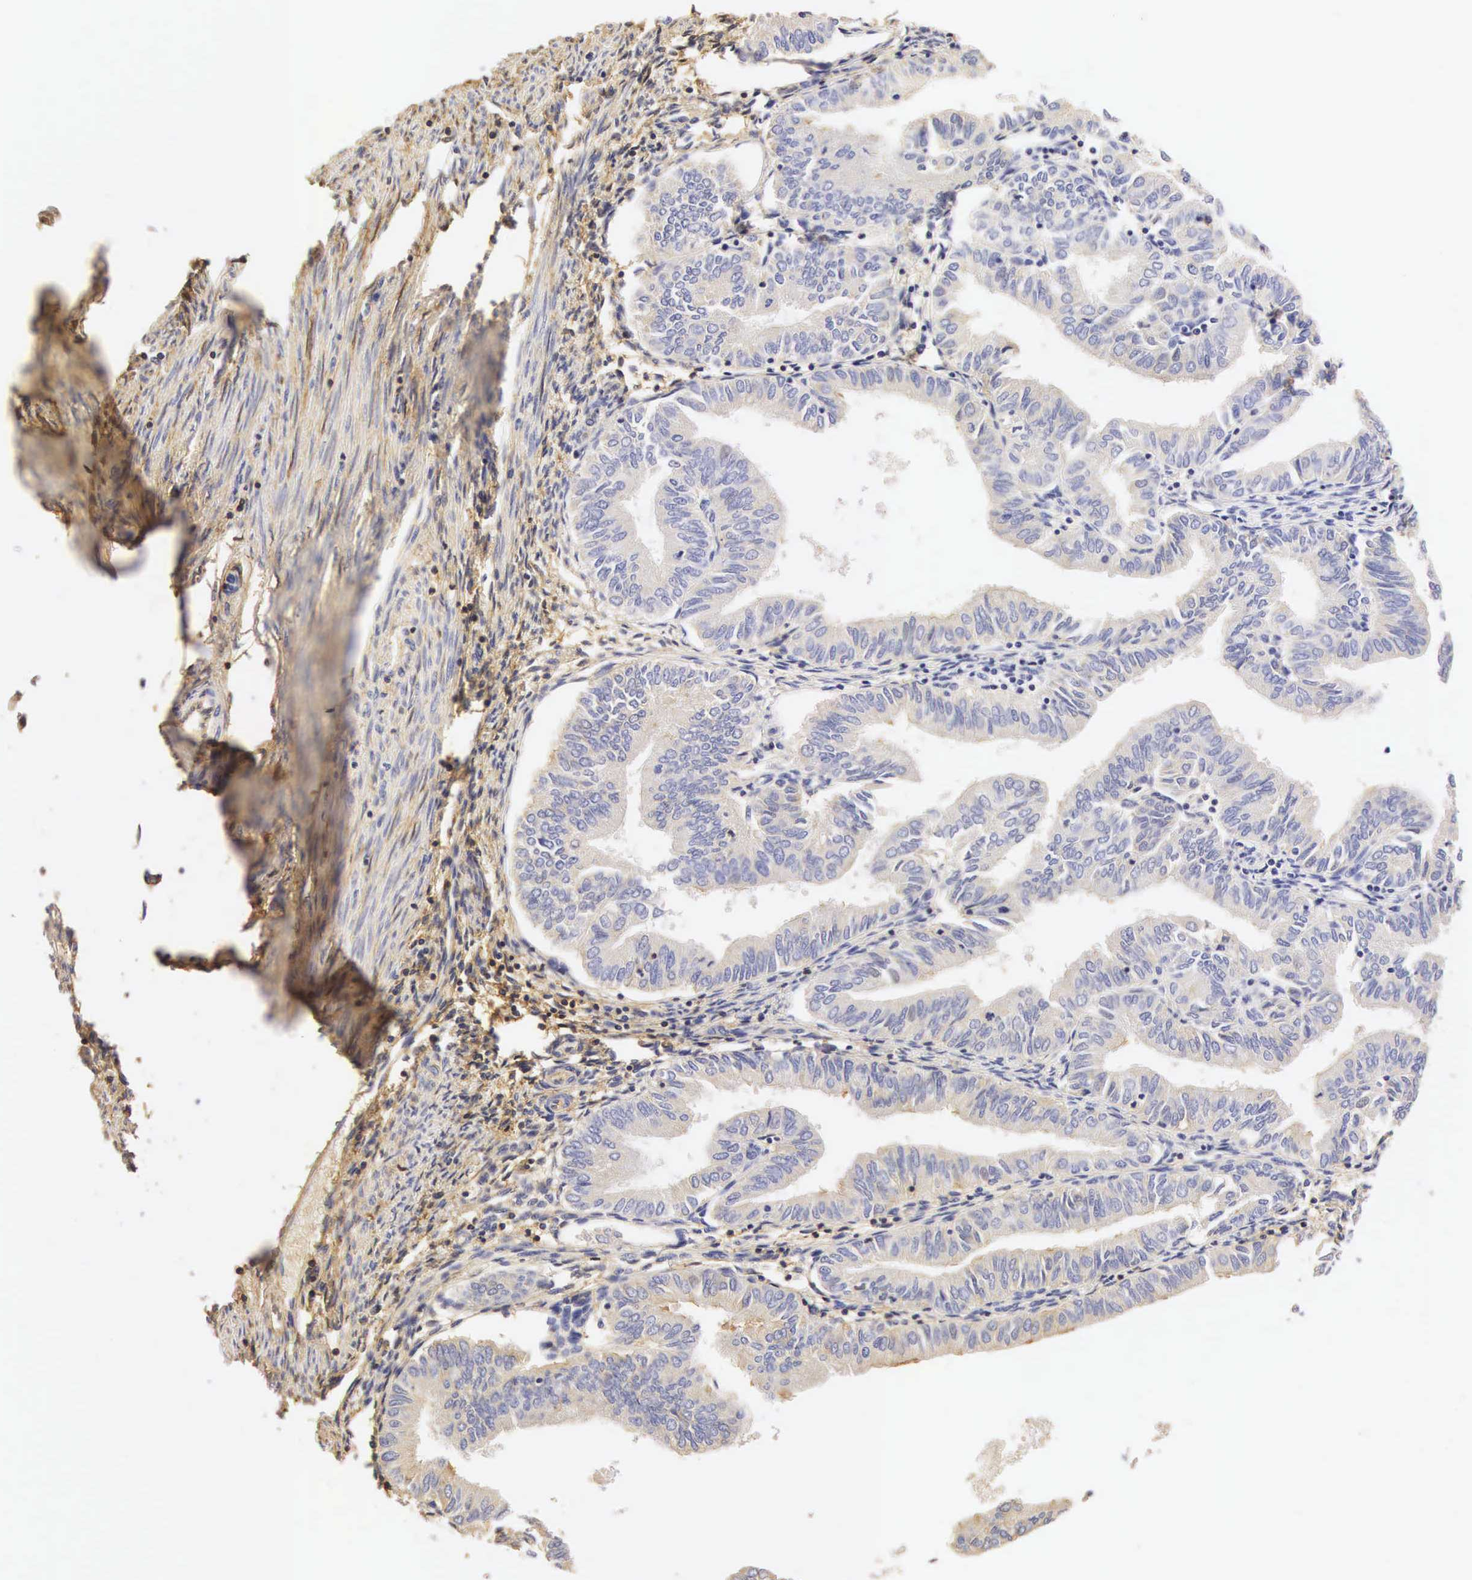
{"staining": {"intensity": "negative", "quantity": "none", "location": "none"}, "tissue": "endometrial cancer", "cell_type": "Tumor cells", "image_type": "cancer", "snomed": [{"axis": "morphology", "description": "Adenocarcinoma, NOS"}, {"axis": "topography", "description": "Endometrium"}], "caption": "Immunohistochemistry (IHC) photomicrograph of human endometrial cancer (adenocarcinoma) stained for a protein (brown), which displays no positivity in tumor cells.", "gene": "CD99", "patient": {"sex": "female", "age": 51}}